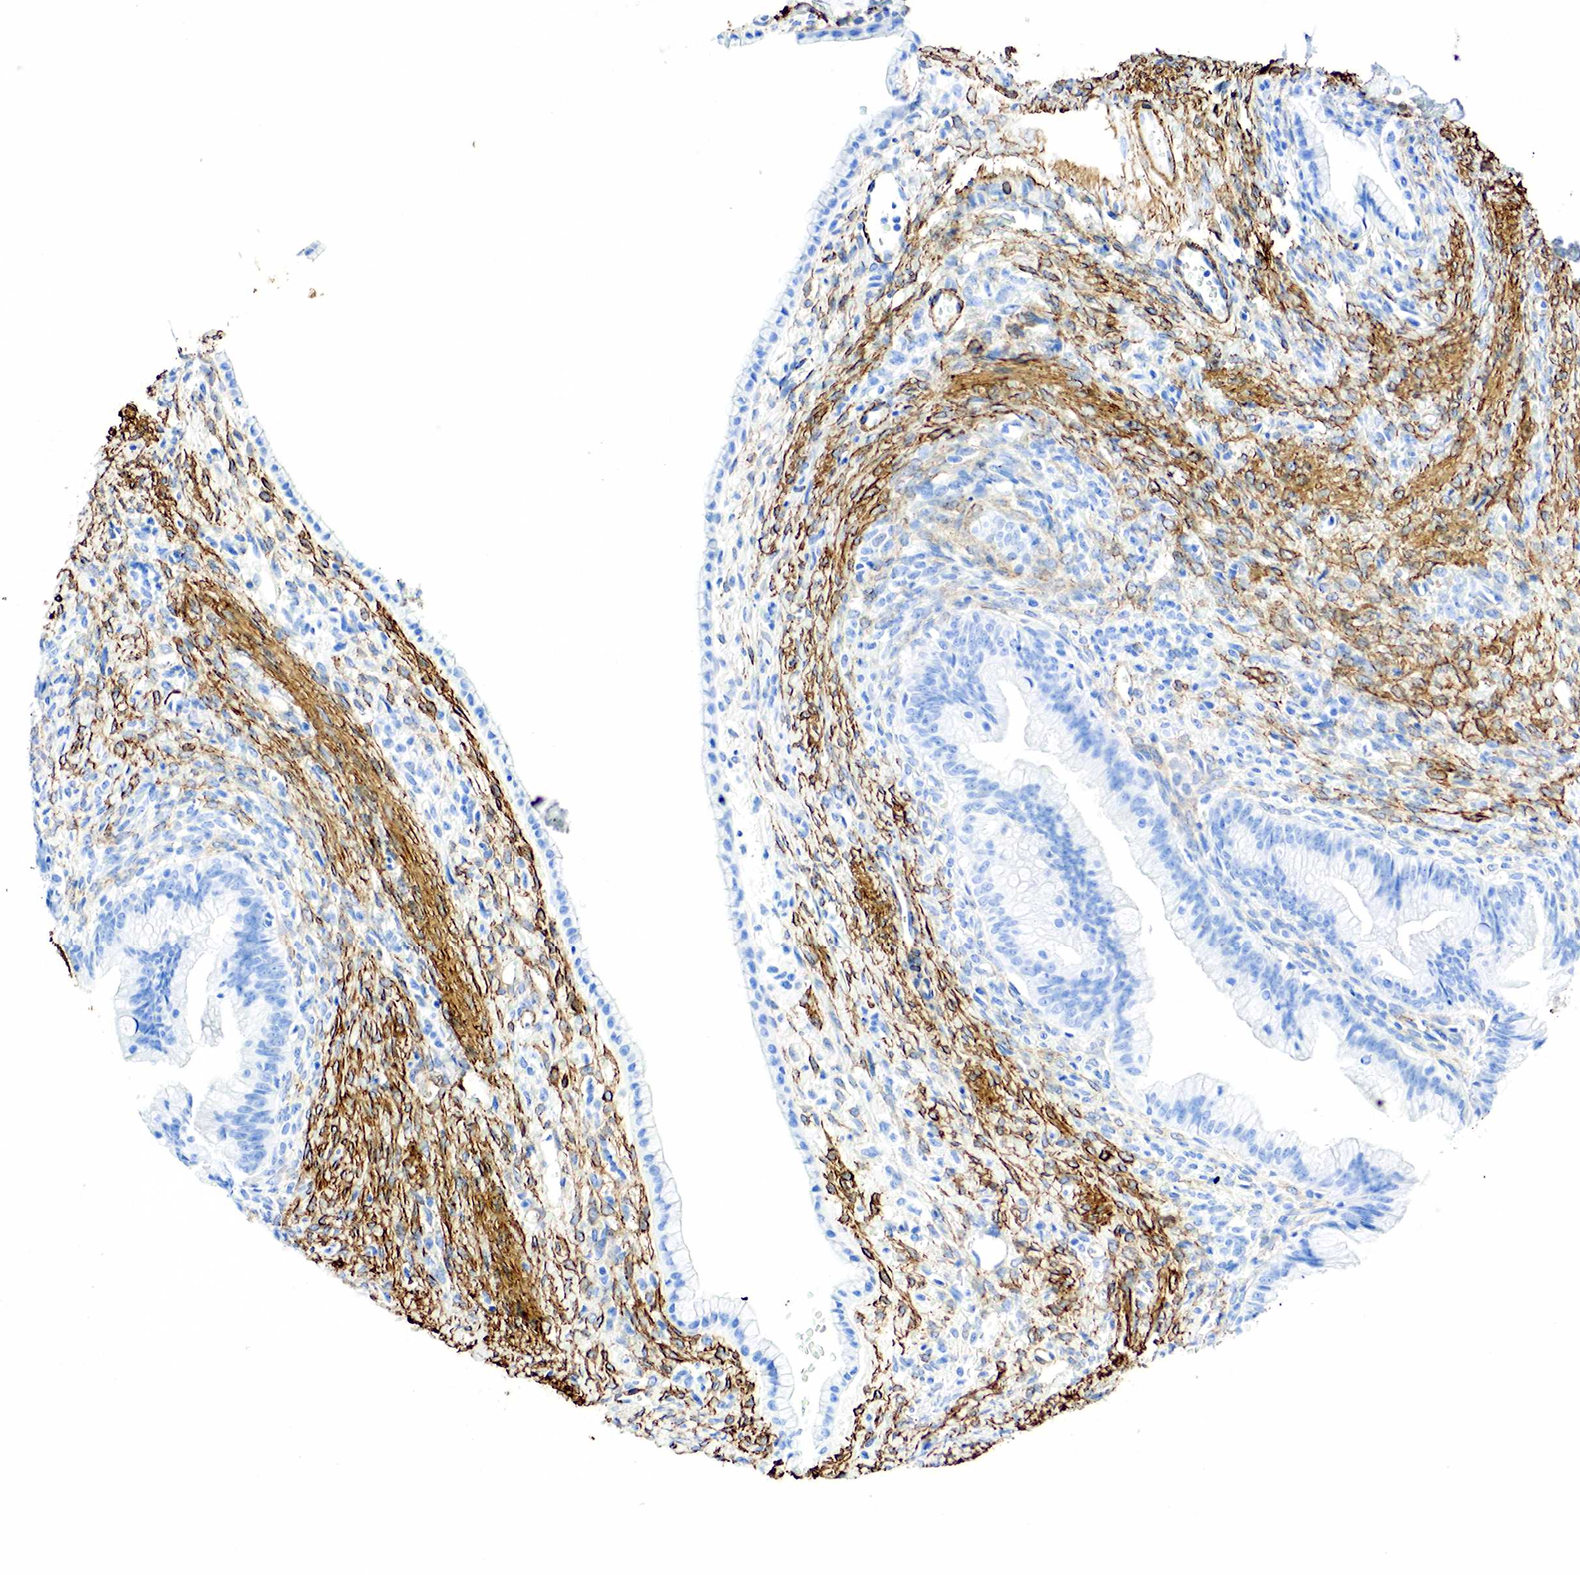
{"staining": {"intensity": "negative", "quantity": "none", "location": "none"}, "tissue": "ovarian cancer", "cell_type": "Tumor cells", "image_type": "cancer", "snomed": [{"axis": "morphology", "description": "Cystadenocarcinoma, mucinous, NOS"}, {"axis": "topography", "description": "Ovary"}], "caption": "This is an immunohistochemistry micrograph of human ovarian mucinous cystadenocarcinoma. There is no positivity in tumor cells.", "gene": "ACTA1", "patient": {"sex": "female", "age": 25}}